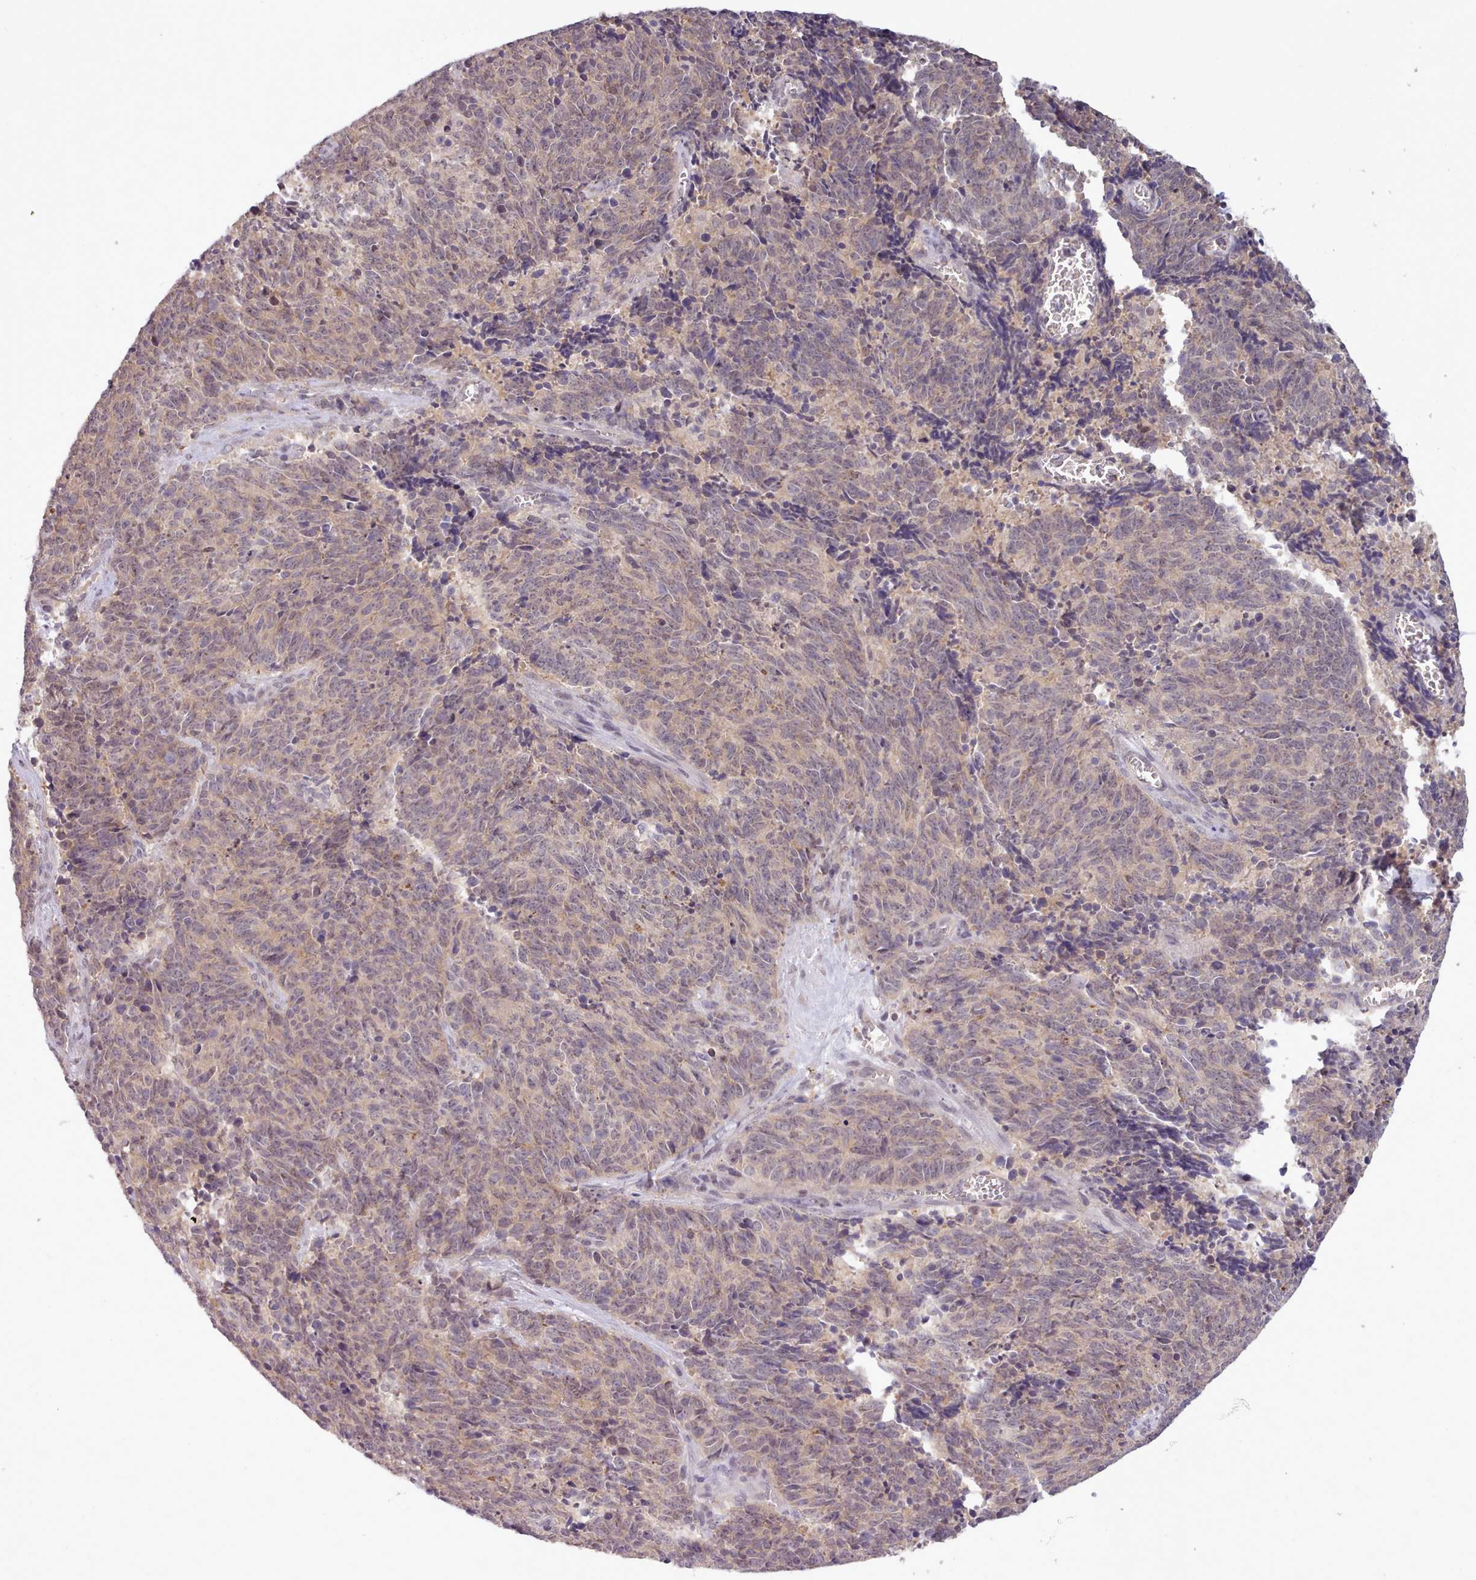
{"staining": {"intensity": "weak", "quantity": "25%-75%", "location": "cytoplasmic/membranous"}, "tissue": "cervical cancer", "cell_type": "Tumor cells", "image_type": "cancer", "snomed": [{"axis": "morphology", "description": "Squamous cell carcinoma, NOS"}, {"axis": "topography", "description": "Cervix"}], "caption": "A micrograph of human cervical cancer (squamous cell carcinoma) stained for a protein shows weak cytoplasmic/membranous brown staining in tumor cells.", "gene": "ARL17A", "patient": {"sex": "female", "age": 29}}